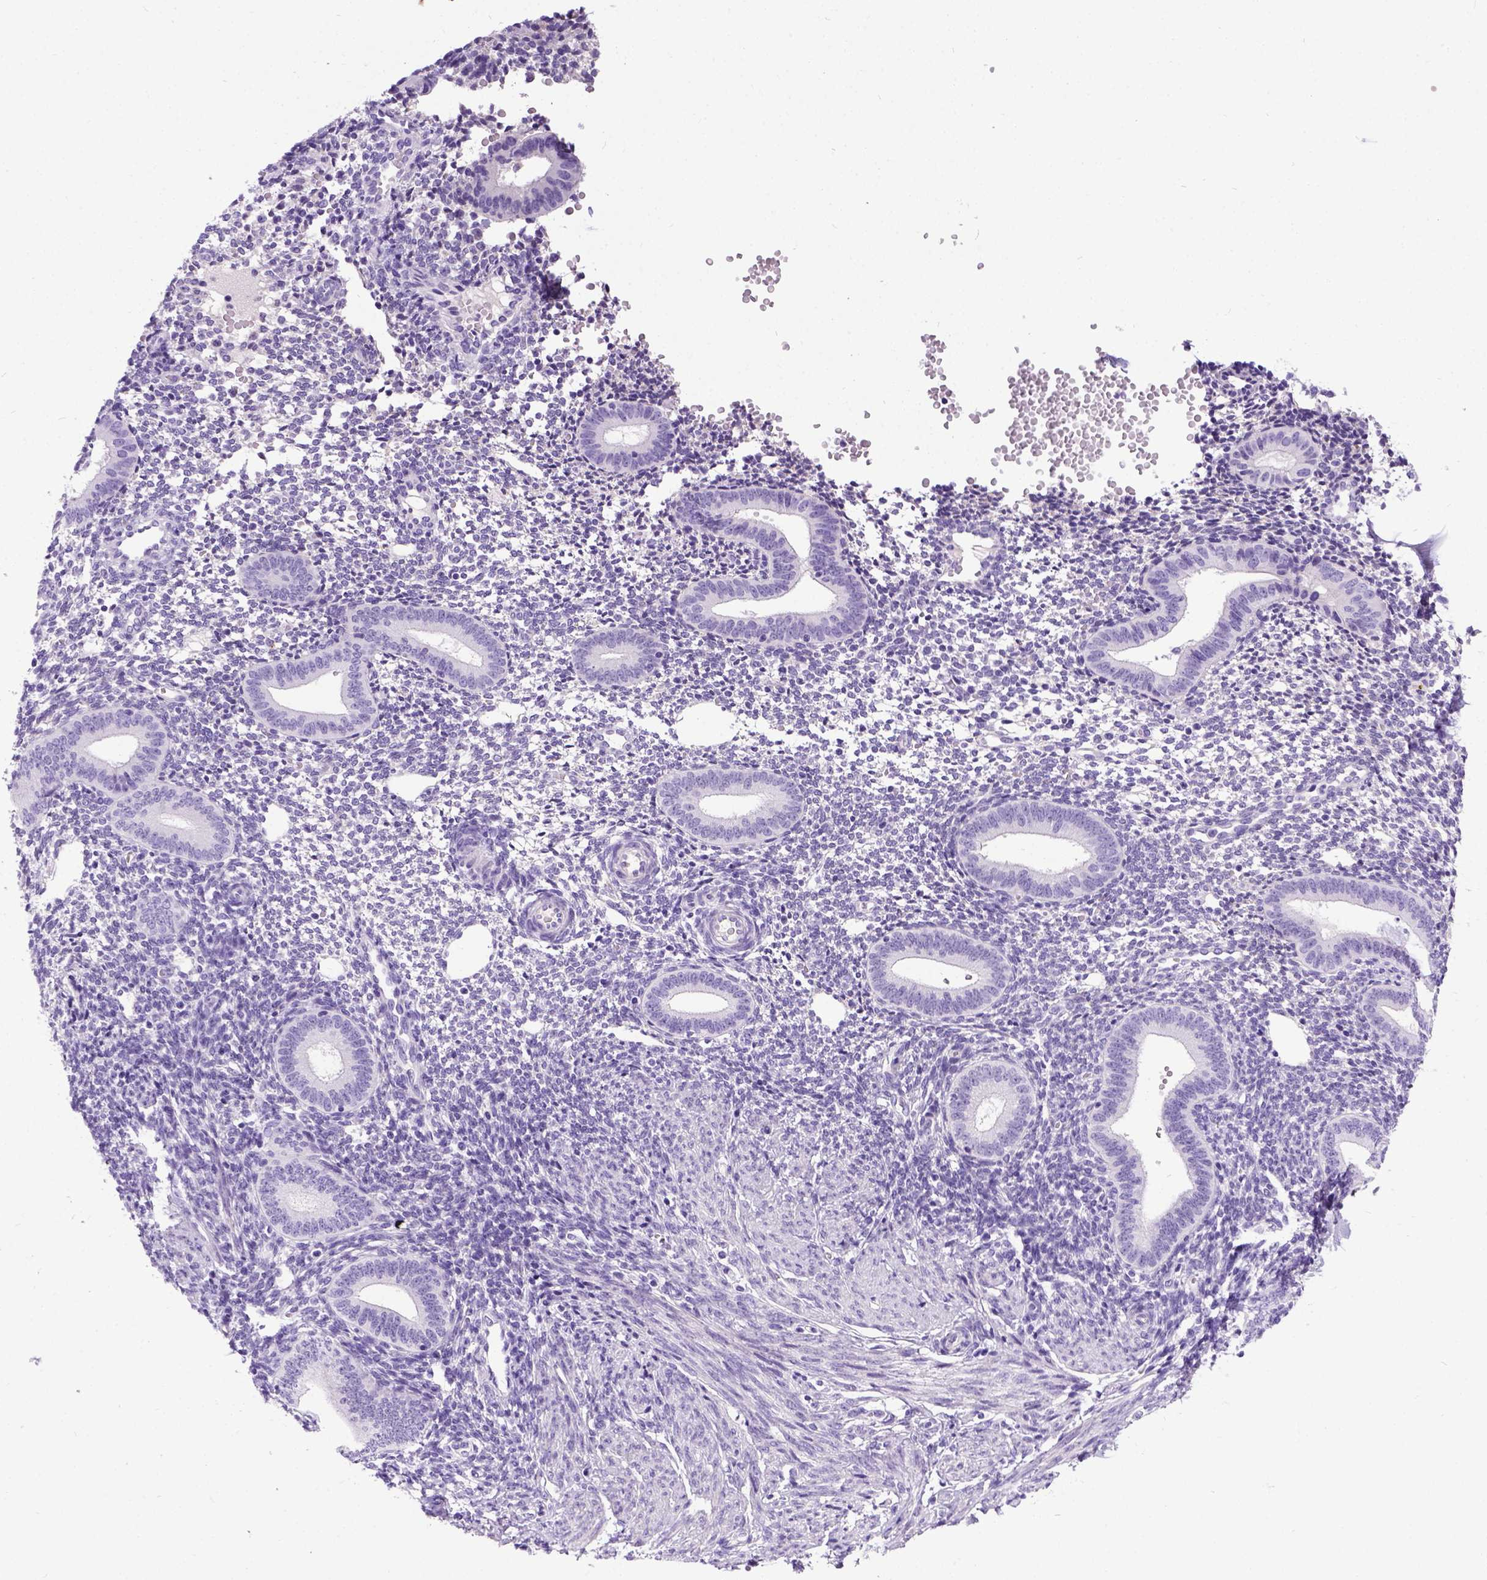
{"staining": {"intensity": "negative", "quantity": "none", "location": "none"}, "tissue": "endometrium", "cell_type": "Cells in endometrial stroma", "image_type": "normal", "snomed": [{"axis": "morphology", "description": "Normal tissue, NOS"}, {"axis": "topography", "description": "Endometrium"}], "caption": "This is a photomicrograph of immunohistochemistry (IHC) staining of unremarkable endometrium, which shows no positivity in cells in endometrial stroma.", "gene": "IGF2", "patient": {"sex": "female", "age": 40}}